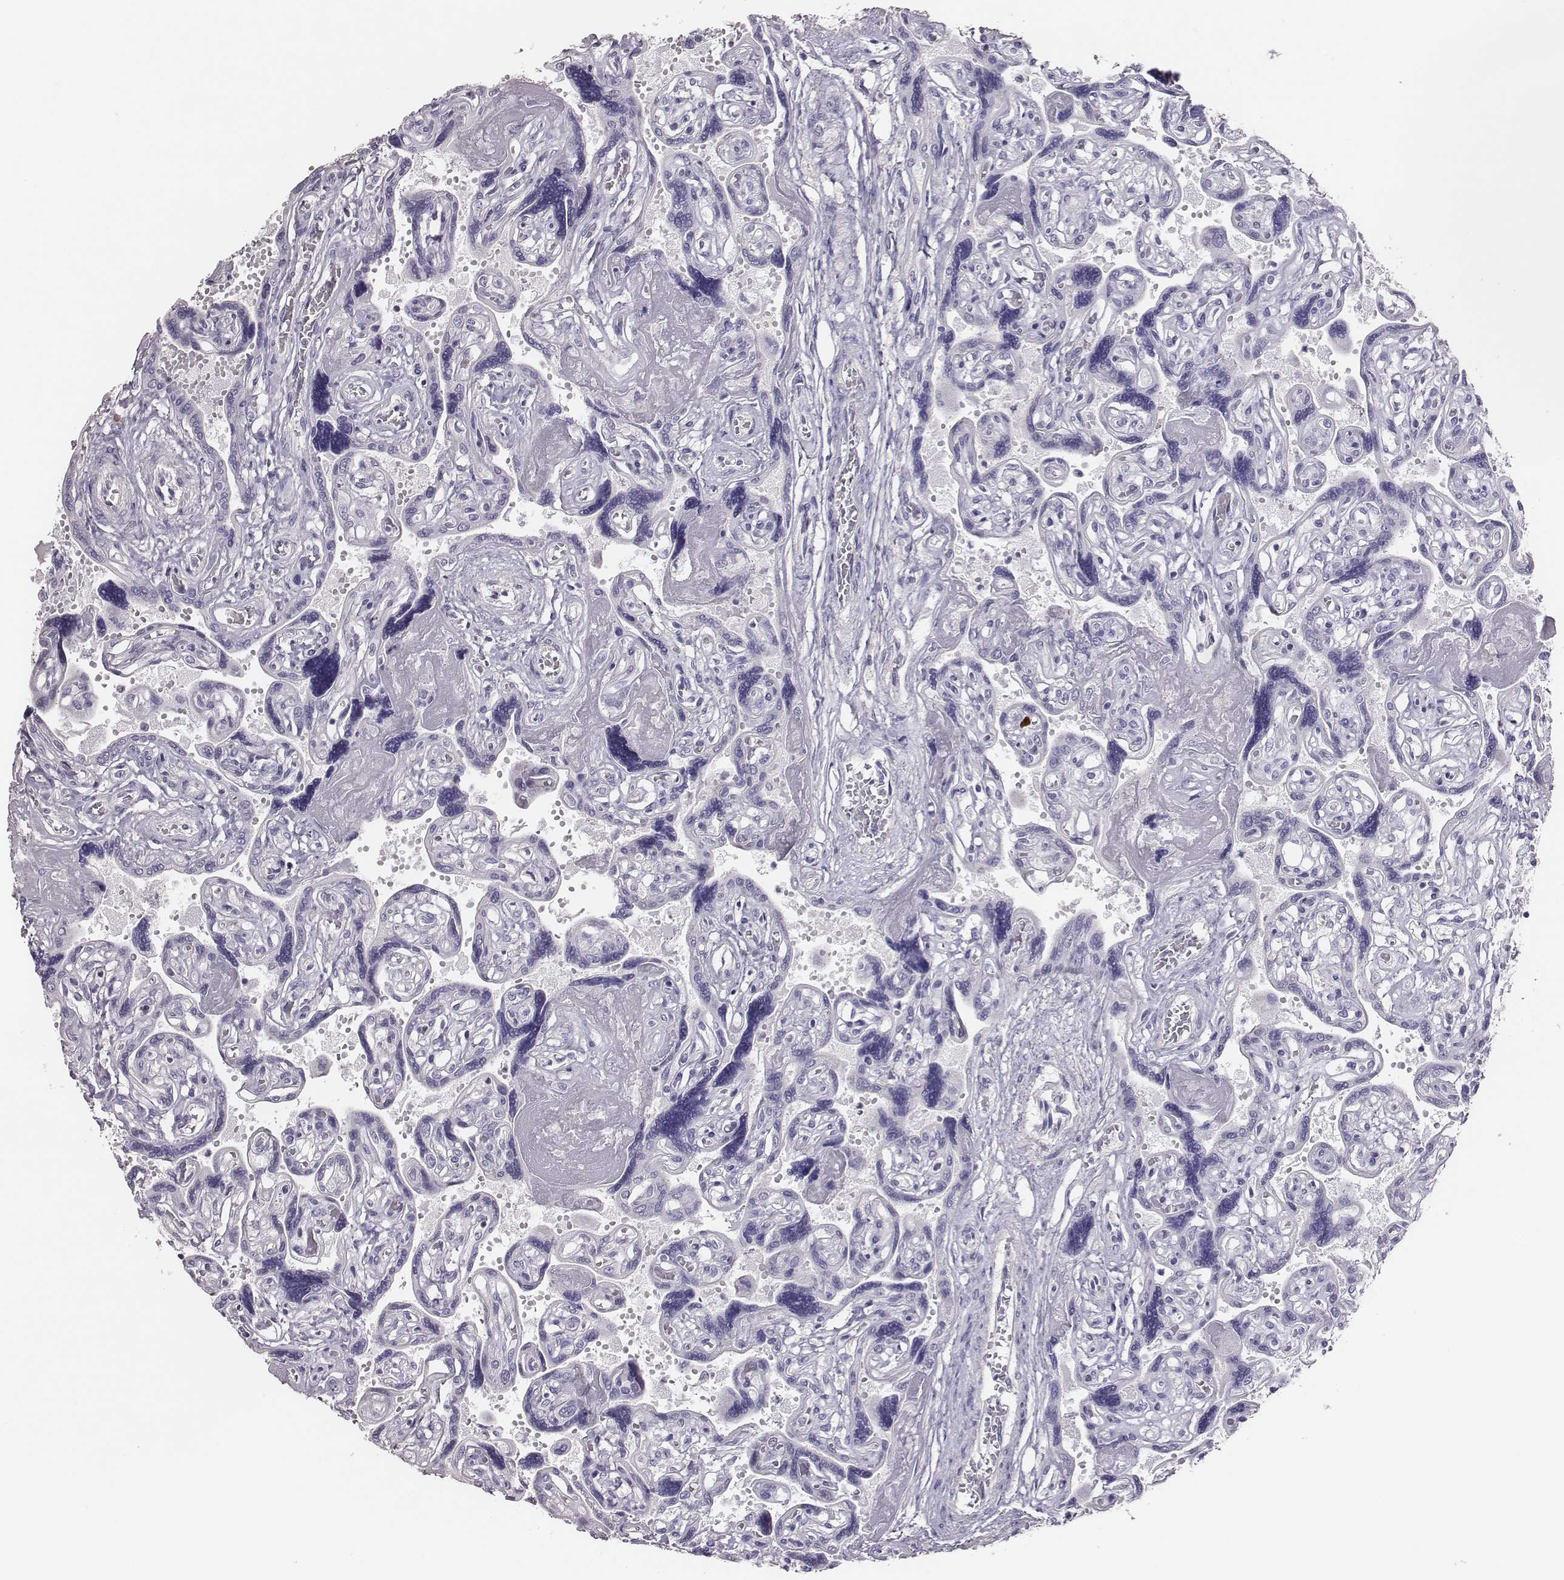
{"staining": {"intensity": "negative", "quantity": "none", "location": "none"}, "tissue": "placenta", "cell_type": "Decidual cells", "image_type": "normal", "snomed": [{"axis": "morphology", "description": "Normal tissue, NOS"}, {"axis": "topography", "description": "Placenta"}], "caption": "IHC image of normal placenta stained for a protein (brown), which exhibits no positivity in decidual cells.", "gene": "P2RY10", "patient": {"sex": "female", "age": 32}}